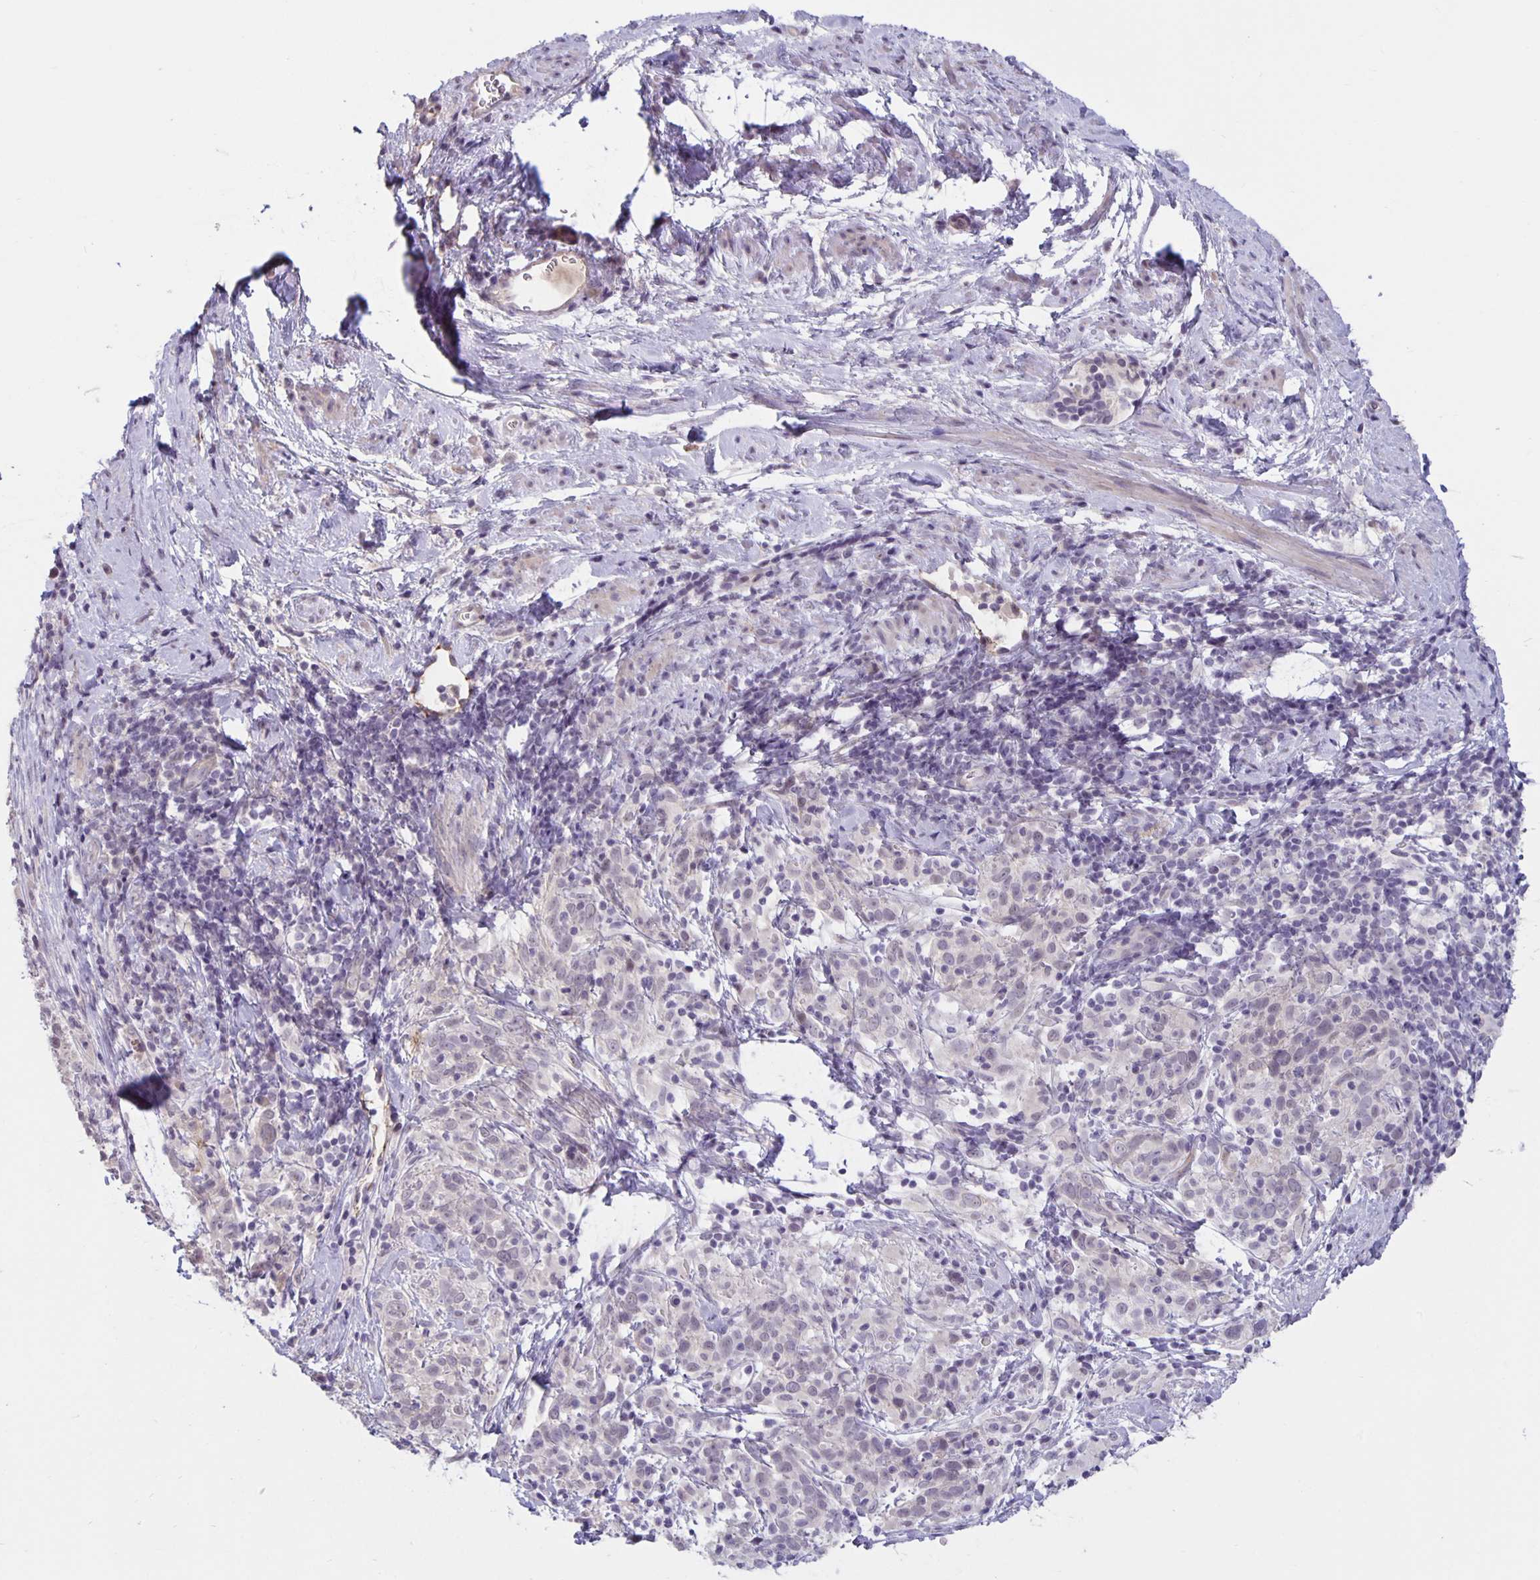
{"staining": {"intensity": "negative", "quantity": "none", "location": "none"}, "tissue": "cervical cancer", "cell_type": "Tumor cells", "image_type": "cancer", "snomed": [{"axis": "morphology", "description": "Squamous cell carcinoma, NOS"}, {"axis": "topography", "description": "Cervix"}], "caption": "Photomicrograph shows no significant protein staining in tumor cells of squamous cell carcinoma (cervical).", "gene": "ARVCF", "patient": {"sex": "female", "age": 61}}